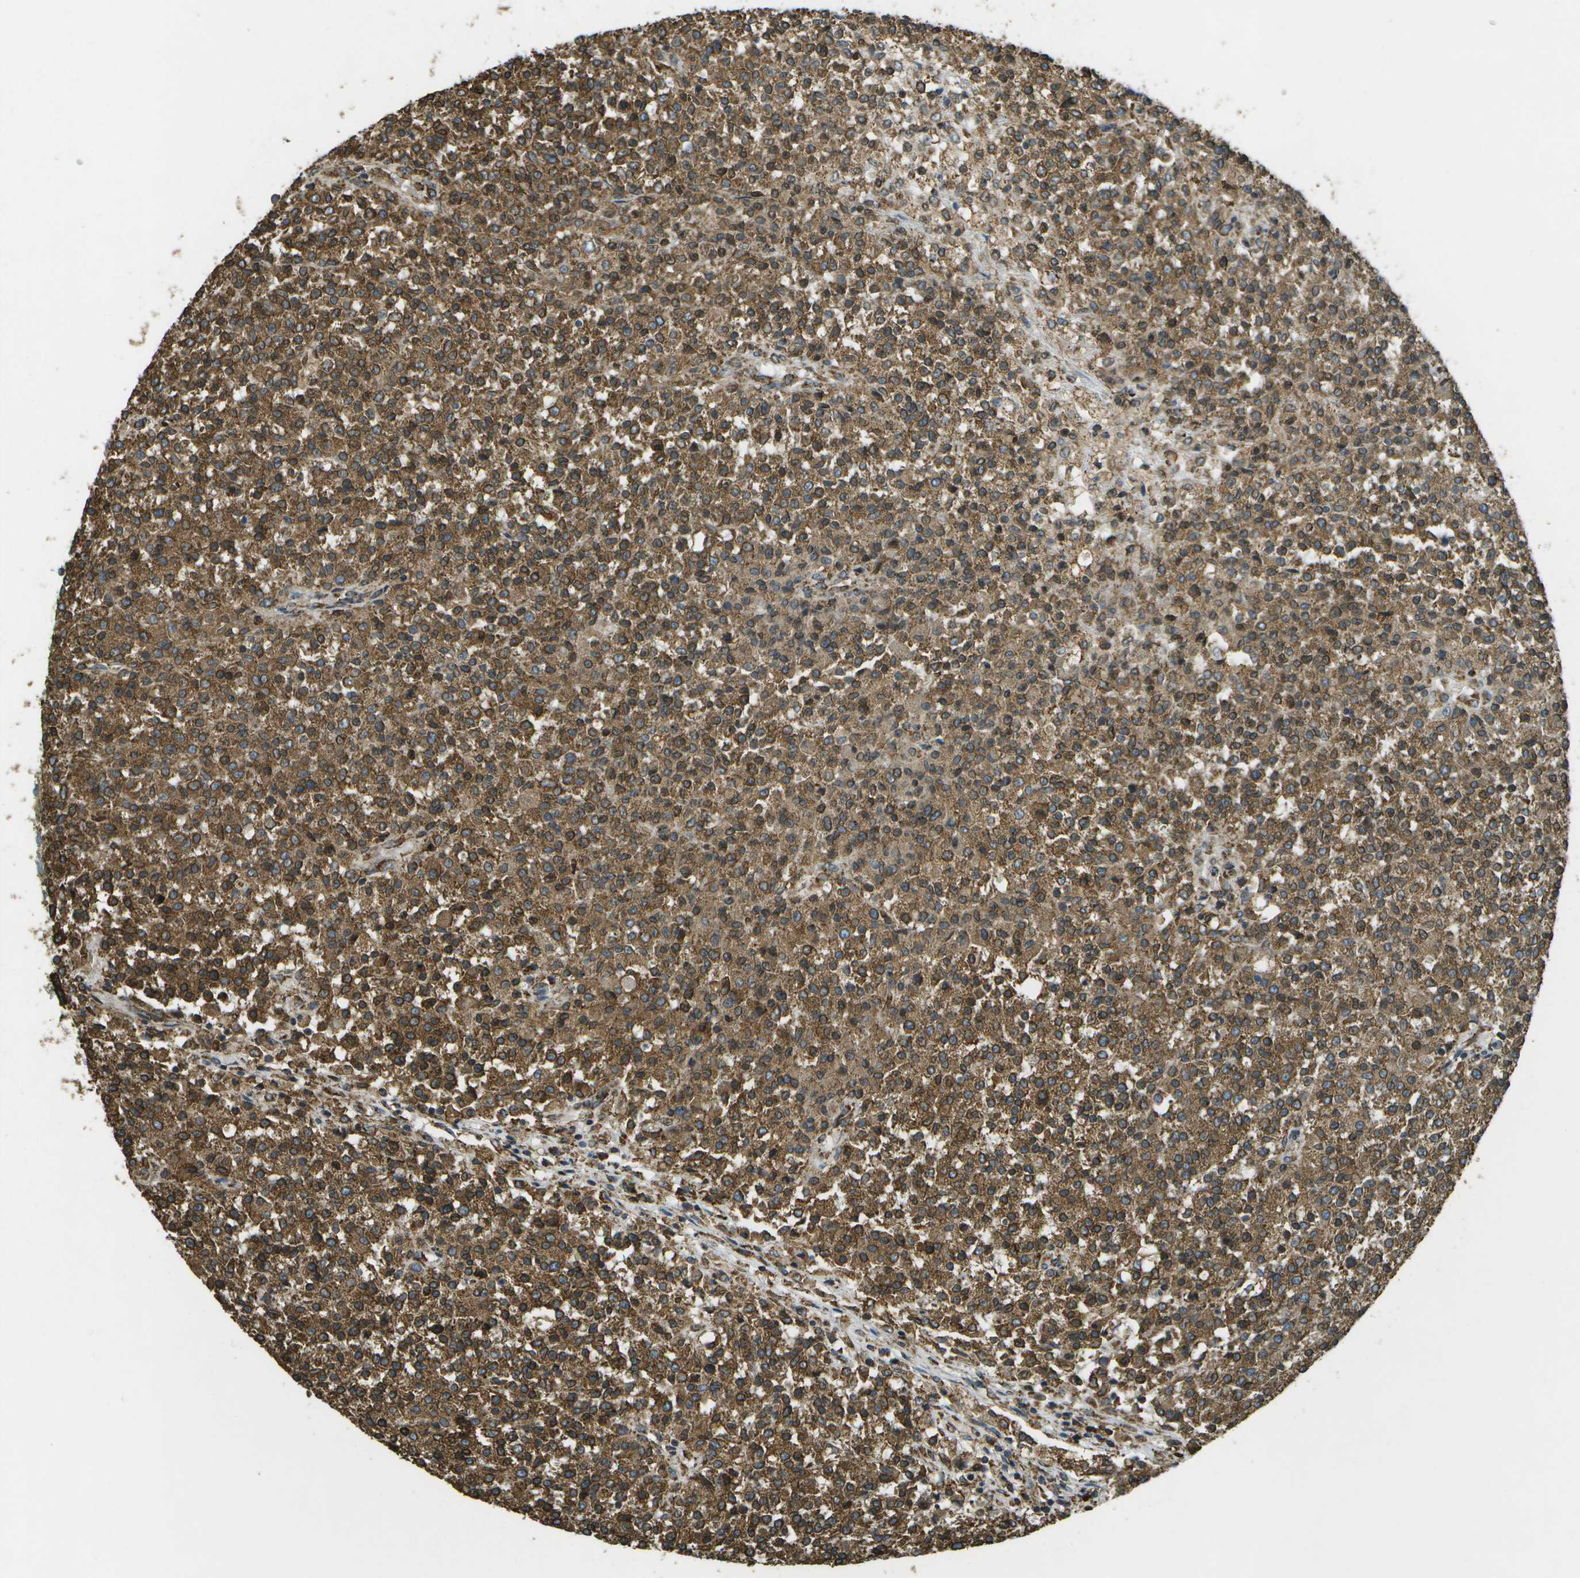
{"staining": {"intensity": "strong", "quantity": ">75%", "location": "cytoplasmic/membranous"}, "tissue": "testis cancer", "cell_type": "Tumor cells", "image_type": "cancer", "snomed": [{"axis": "morphology", "description": "Seminoma, NOS"}, {"axis": "topography", "description": "Testis"}], "caption": "High-magnification brightfield microscopy of testis cancer stained with DAB (3,3'-diaminobenzidine) (brown) and counterstained with hematoxylin (blue). tumor cells exhibit strong cytoplasmic/membranous staining is present in about>75% of cells.", "gene": "PDIA4", "patient": {"sex": "male", "age": 59}}